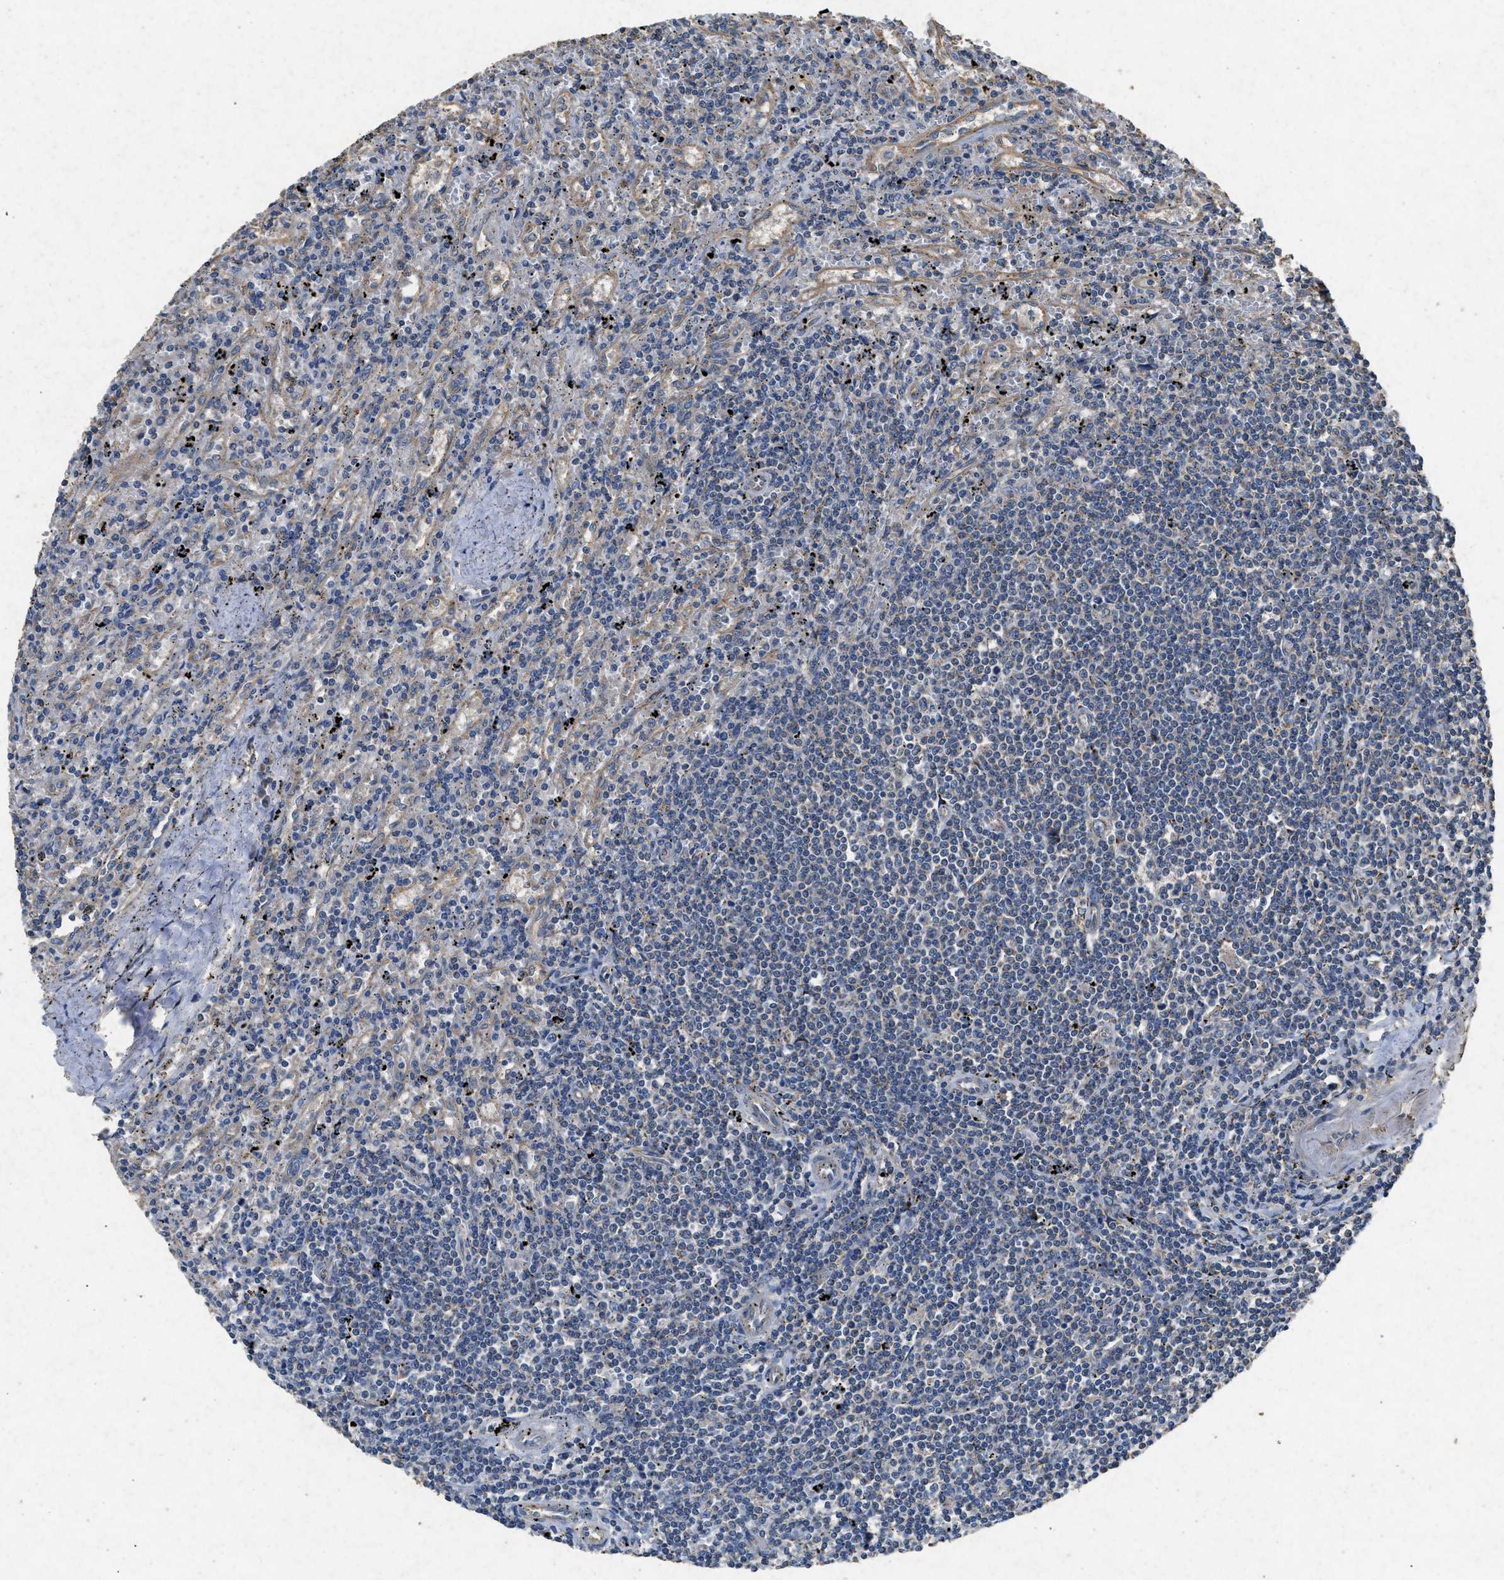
{"staining": {"intensity": "negative", "quantity": "none", "location": "none"}, "tissue": "lymphoma", "cell_type": "Tumor cells", "image_type": "cancer", "snomed": [{"axis": "morphology", "description": "Malignant lymphoma, non-Hodgkin's type, Low grade"}, {"axis": "topography", "description": "Spleen"}], "caption": "Malignant lymphoma, non-Hodgkin's type (low-grade) stained for a protein using immunohistochemistry (IHC) exhibits no positivity tumor cells.", "gene": "CDK15", "patient": {"sex": "male", "age": 76}}